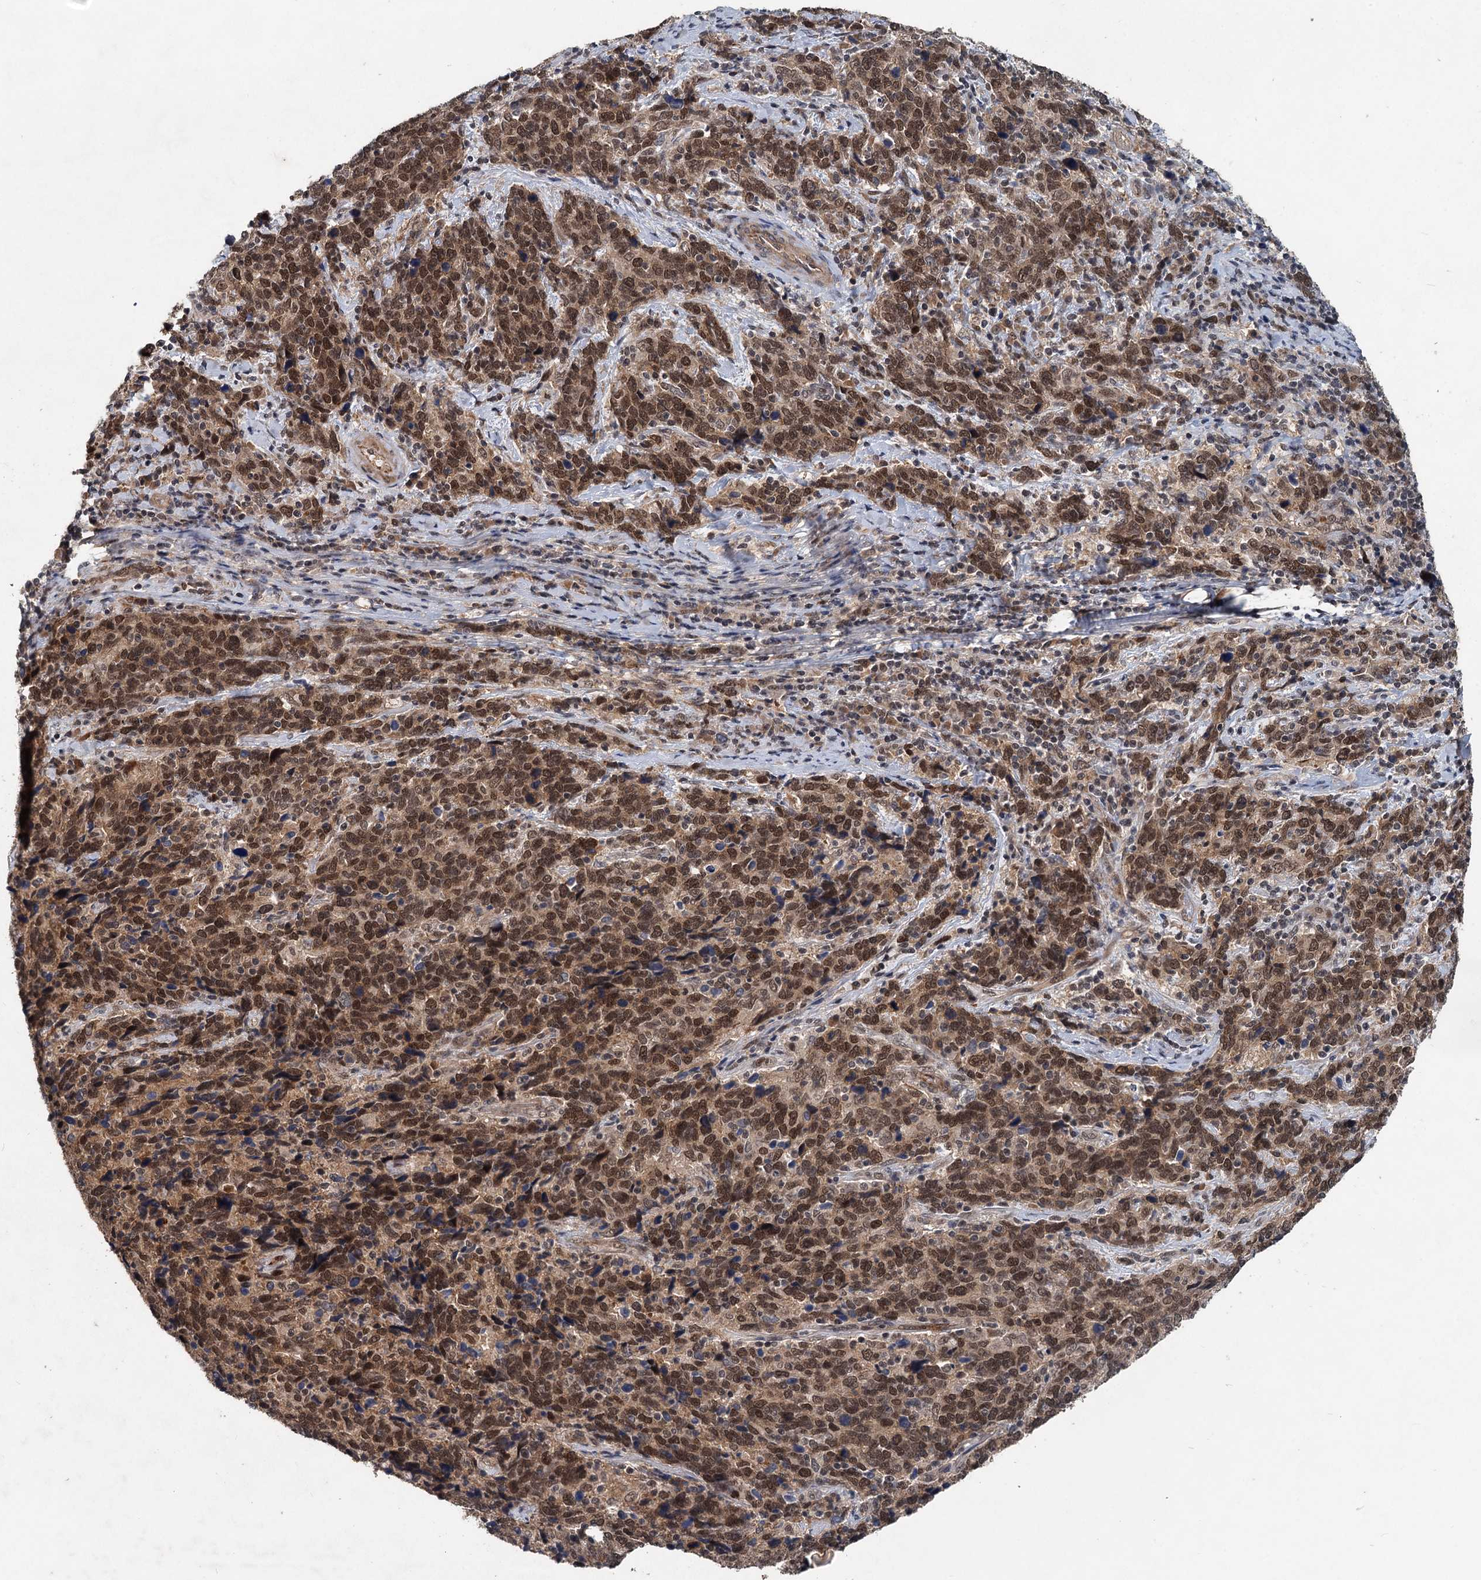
{"staining": {"intensity": "strong", "quantity": ">75%", "location": "nuclear"}, "tissue": "cervical cancer", "cell_type": "Tumor cells", "image_type": "cancer", "snomed": [{"axis": "morphology", "description": "Squamous cell carcinoma, NOS"}, {"axis": "topography", "description": "Cervix"}], "caption": "The histopathology image displays staining of squamous cell carcinoma (cervical), revealing strong nuclear protein staining (brown color) within tumor cells.", "gene": "RITA1", "patient": {"sex": "female", "age": 41}}